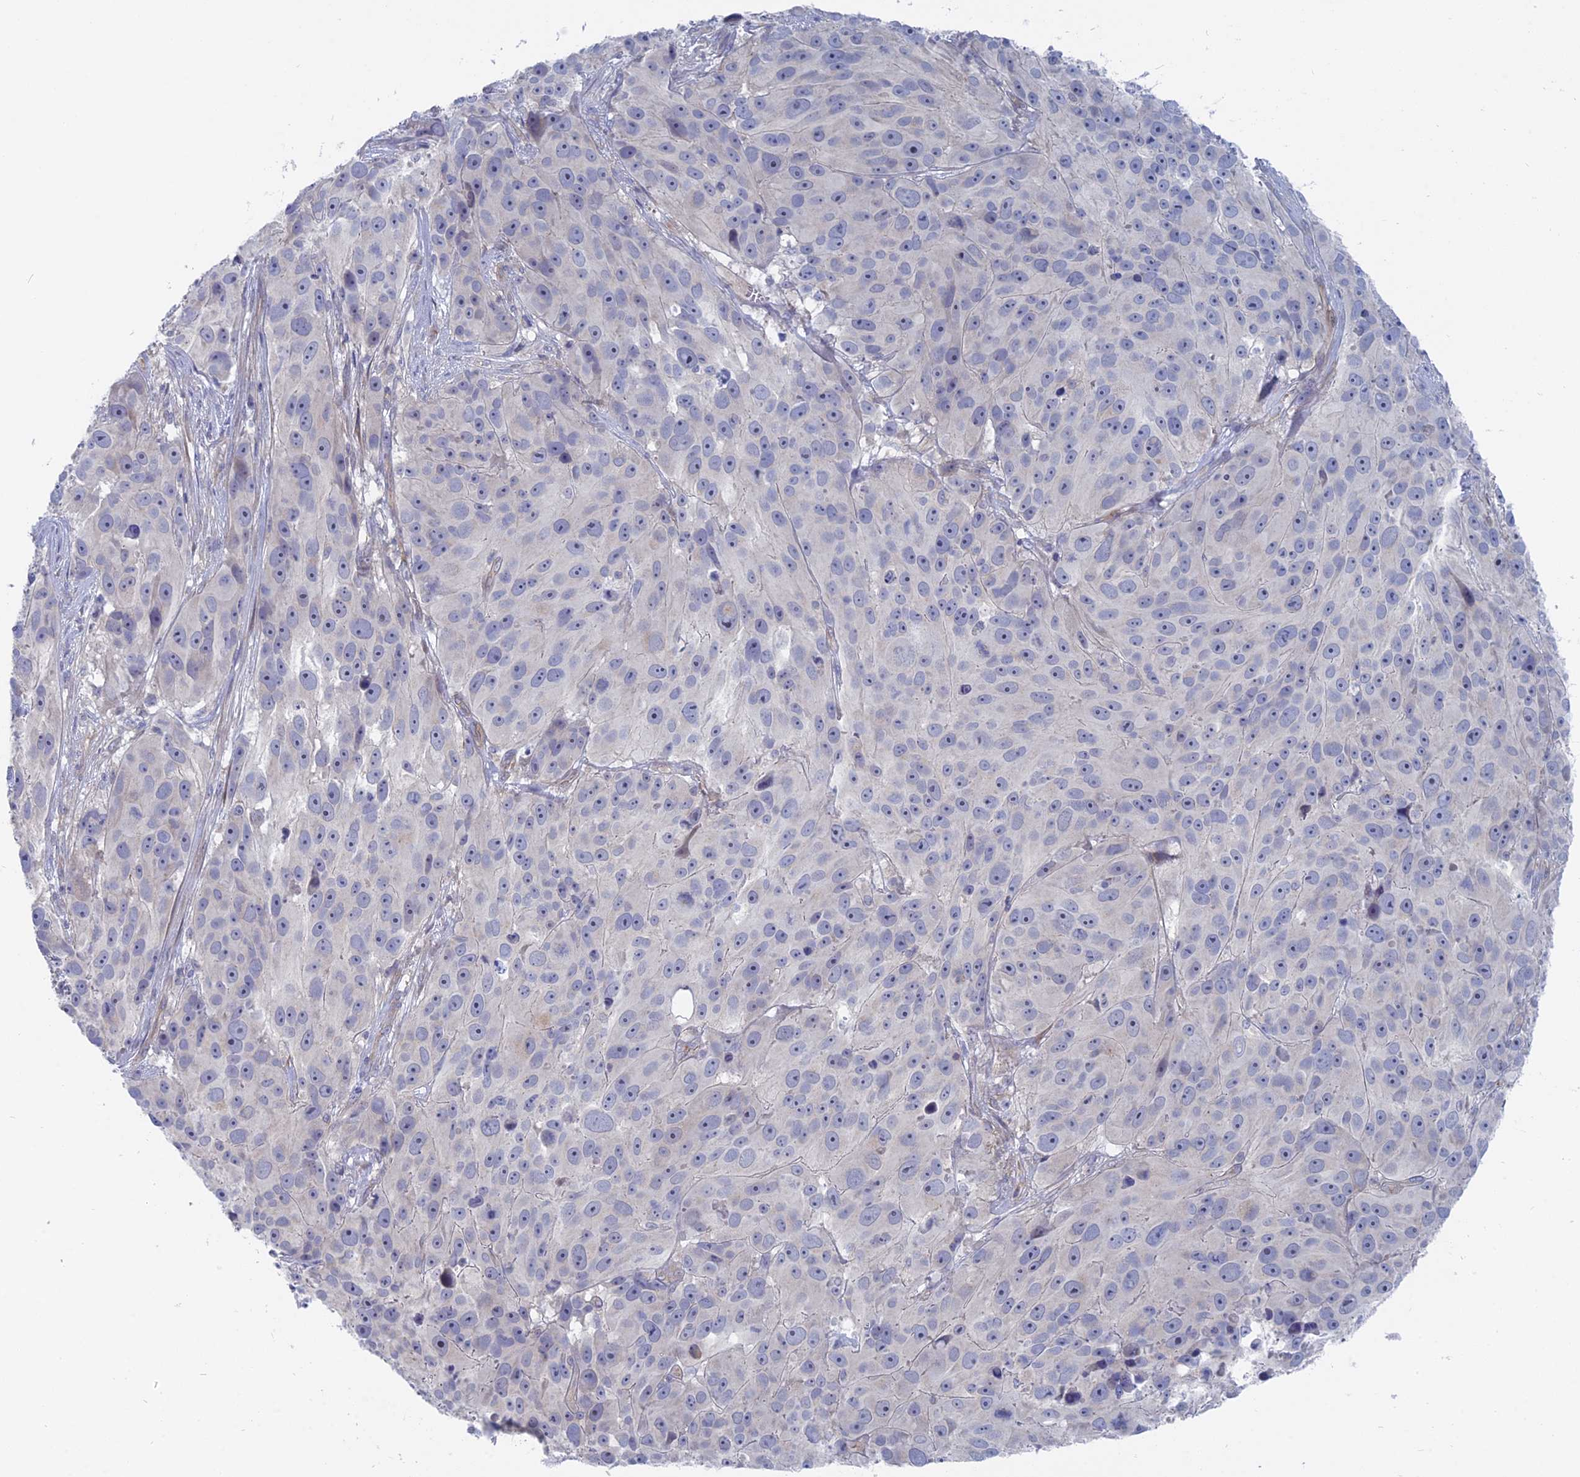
{"staining": {"intensity": "negative", "quantity": "none", "location": "none"}, "tissue": "melanoma", "cell_type": "Tumor cells", "image_type": "cancer", "snomed": [{"axis": "morphology", "description": "Malignant melanoma, NOS"}, {"axis": "topography", "description": "Skin"}], "caption": "Immunohistochemical staining of melanoma shows no significant positivity in tumor cells. (DAB IHC with hematoxylin counter stain).", "gene": "TBC1D30", "patient": {"sex": "male", "age": 84}}